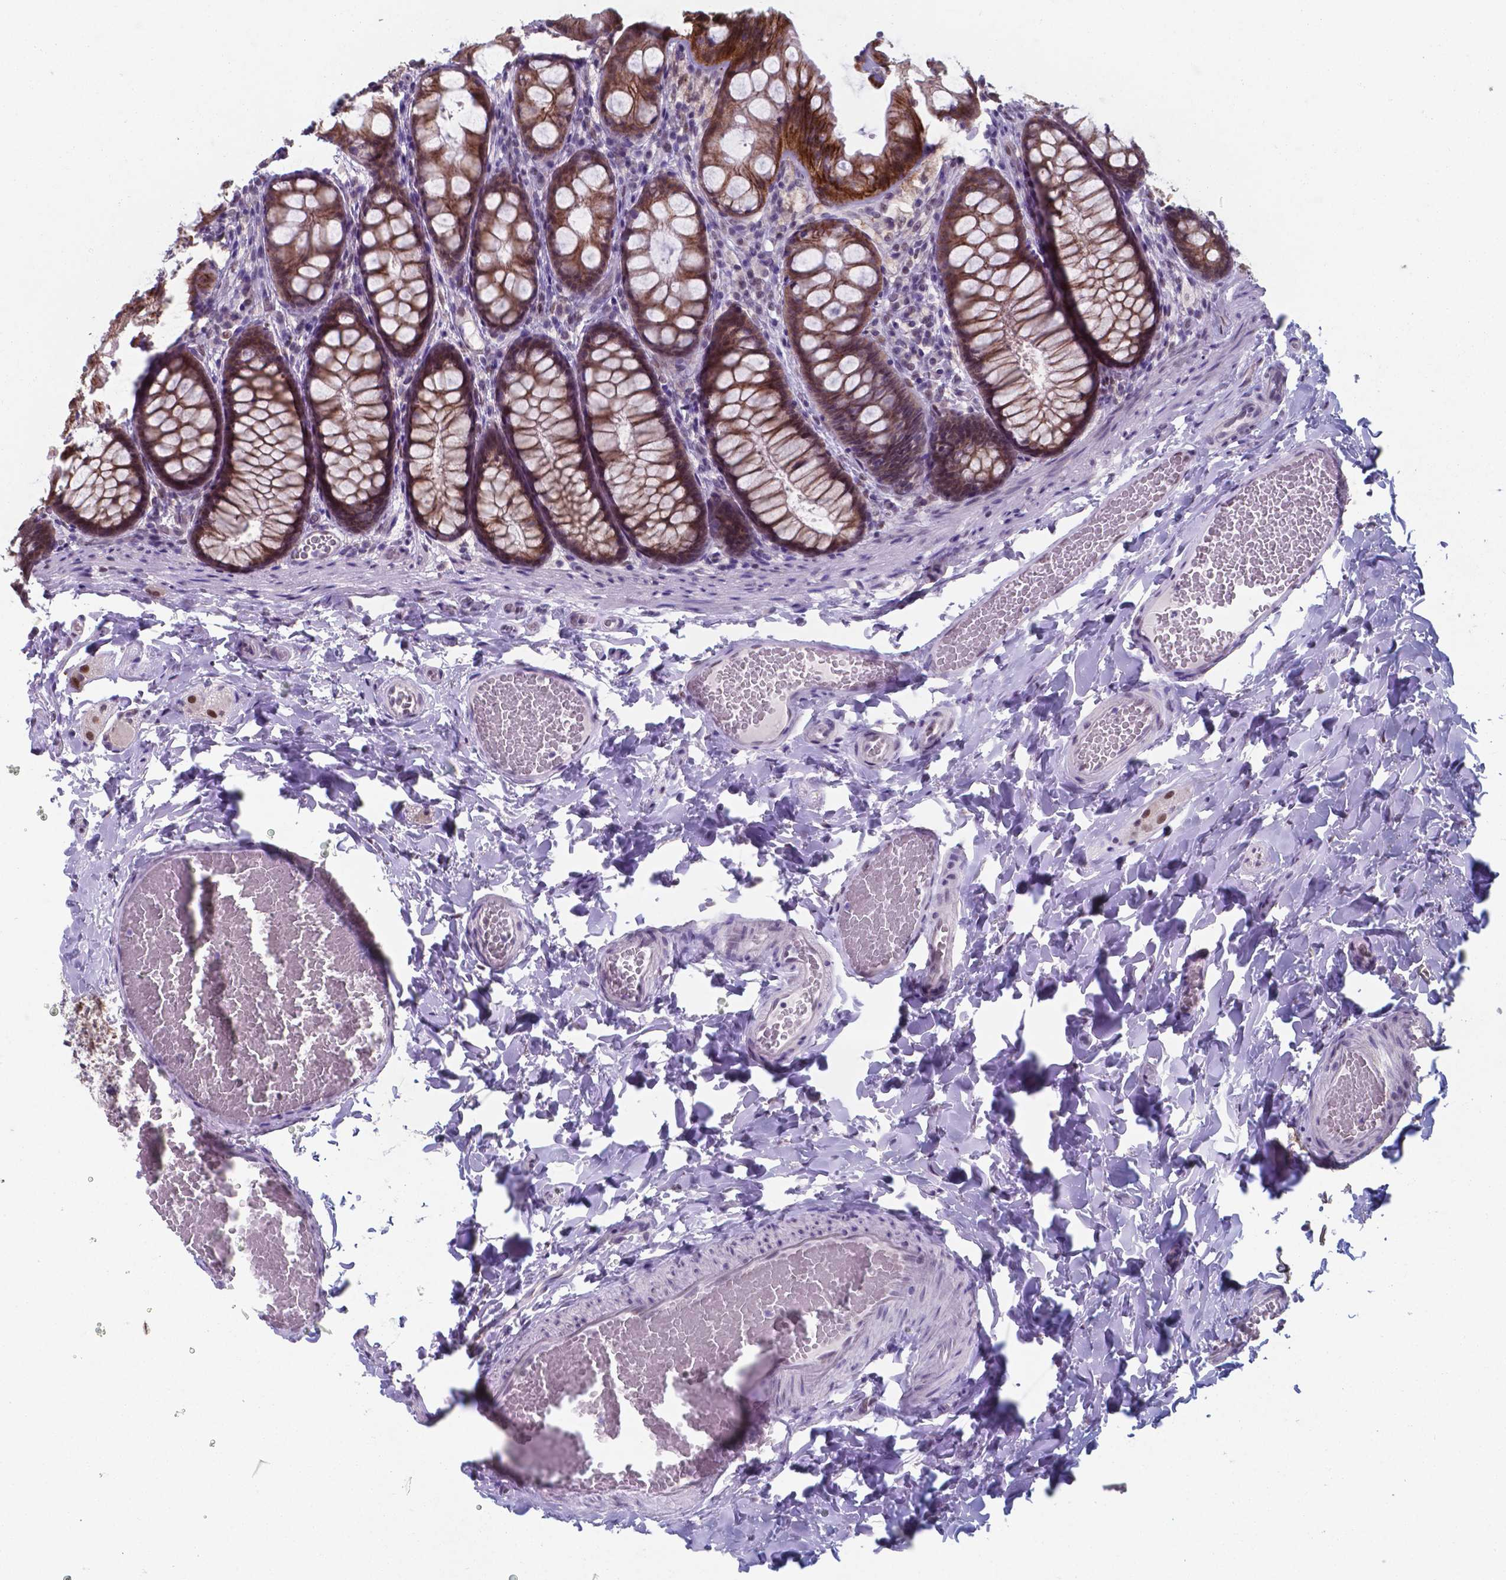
{"staining": {"intensity": "weak", "quantity": "<25%", "location": "cytoplasmic/membranous,nuclear"}, "tissue": "colon", "cell_type": "Endothelial cells", "image_type": "normal", "snomed": [{"axis": "morphology", "description": "Normal tissue, NOS"}, {"axis": "topography", "description": "Colon"}], "caption": "Immunohistochemistry image of normal human colon stained for a protein (brown), which shows no expression in endothelial cells. Nuclei are stained in blue.", "gene": "UBE2E2", "patient": {"sex": "male", "age": 47}}